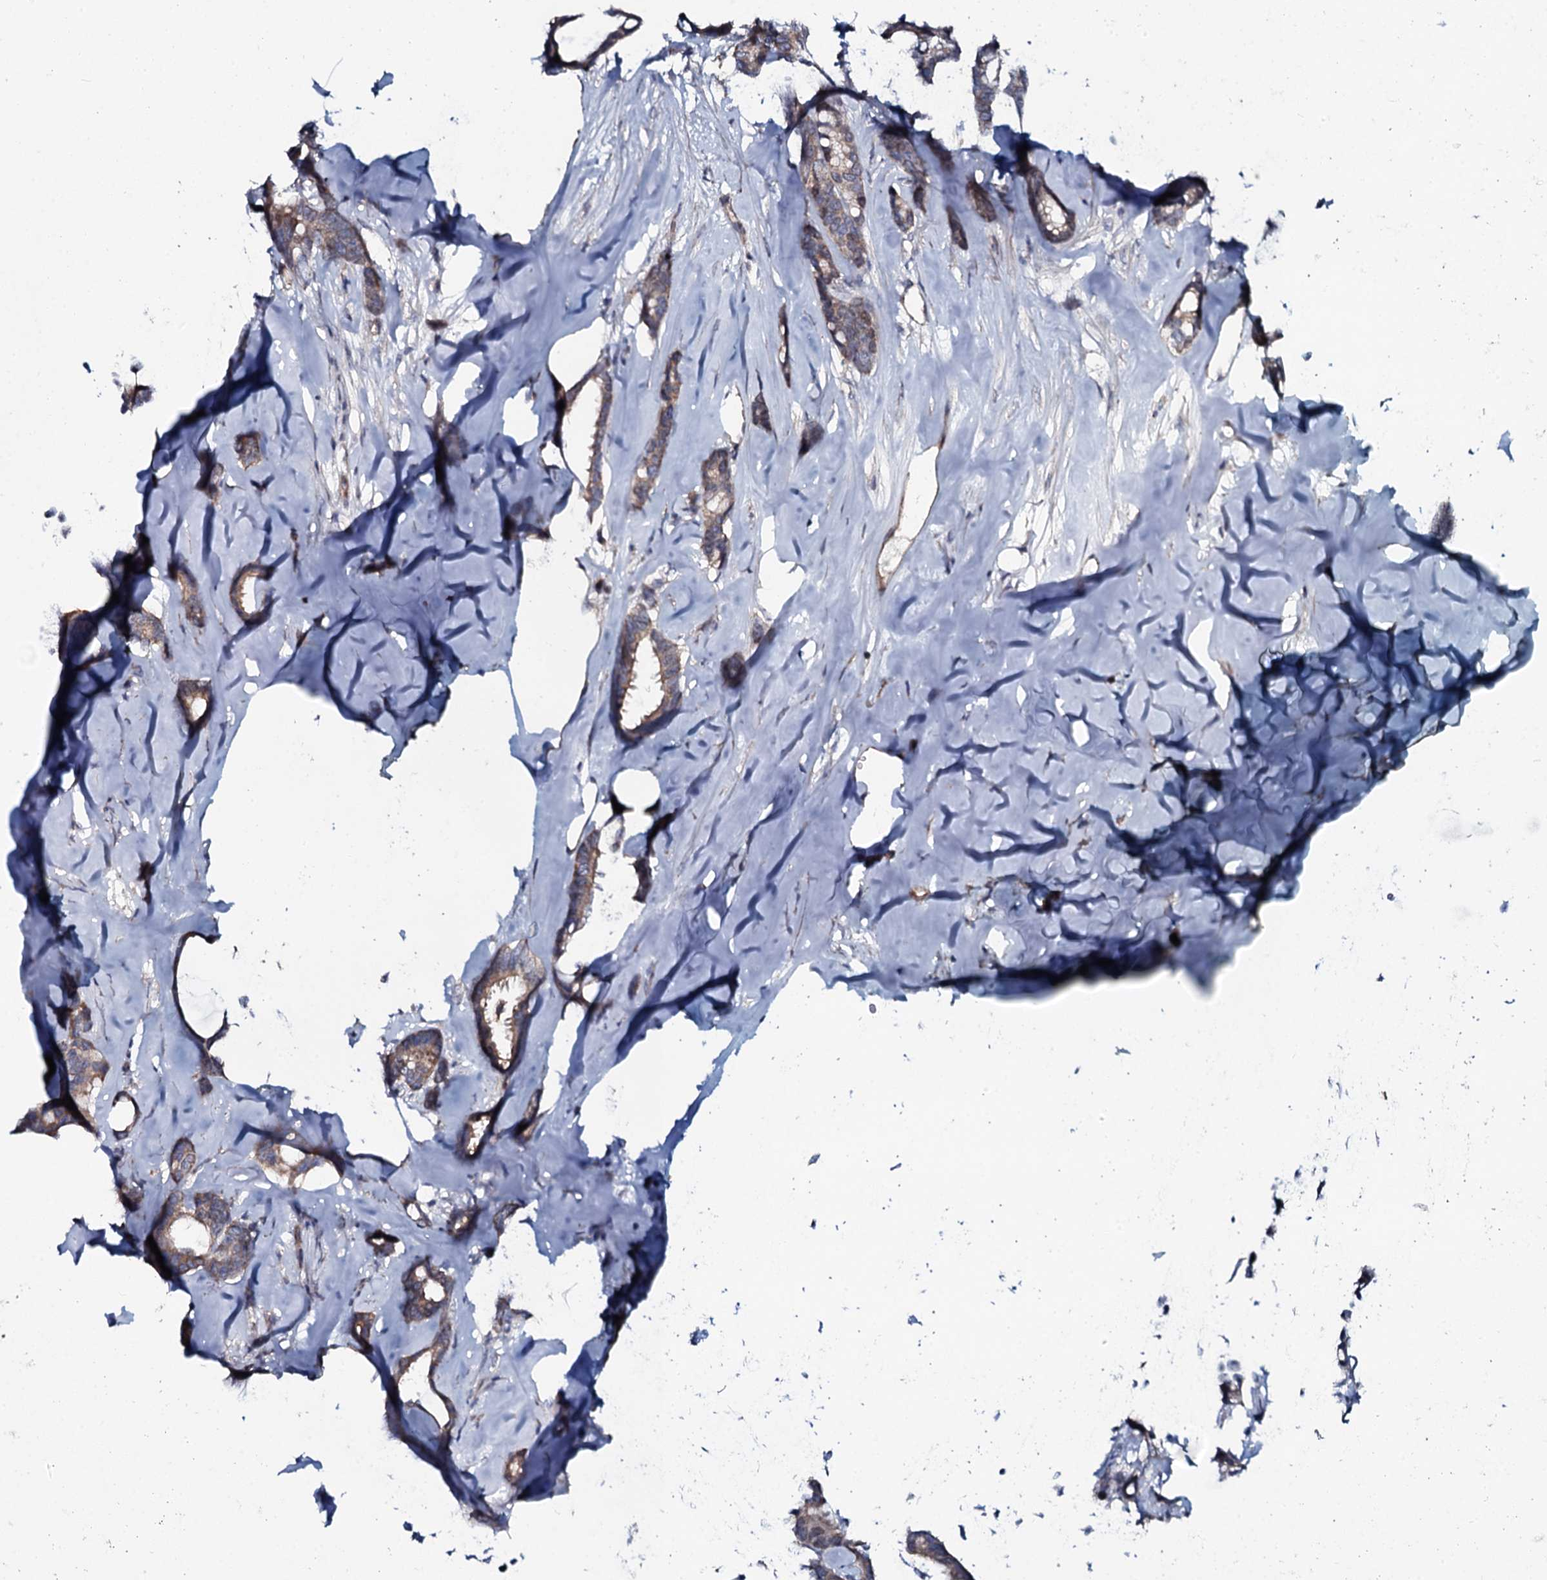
{"staining": {"intensity": "weak", "quantity": ">75%", "location": "cytoplasmic/membranous"}, "tissue": "breast cancer", "cell_type": "Tumor cells", "image_type": "cancer", "snomed": [{"axis": "morphology", "description": "Duct carcinoma"}, {"axis": "topography", "description": "Breast"}], "caption": "Breast invasive ductal carcinoma stained with DAB IHC displays low levels of weak cytoplasmic/membranous positivity in about >75% of tumor cells. The staining was performed using DAB, with brown indicating positive protein expression. Nuclei are stained blue with hematoxylin.", "gene": "KCTD4", "patient": {"sex": "female", "age": 87}}